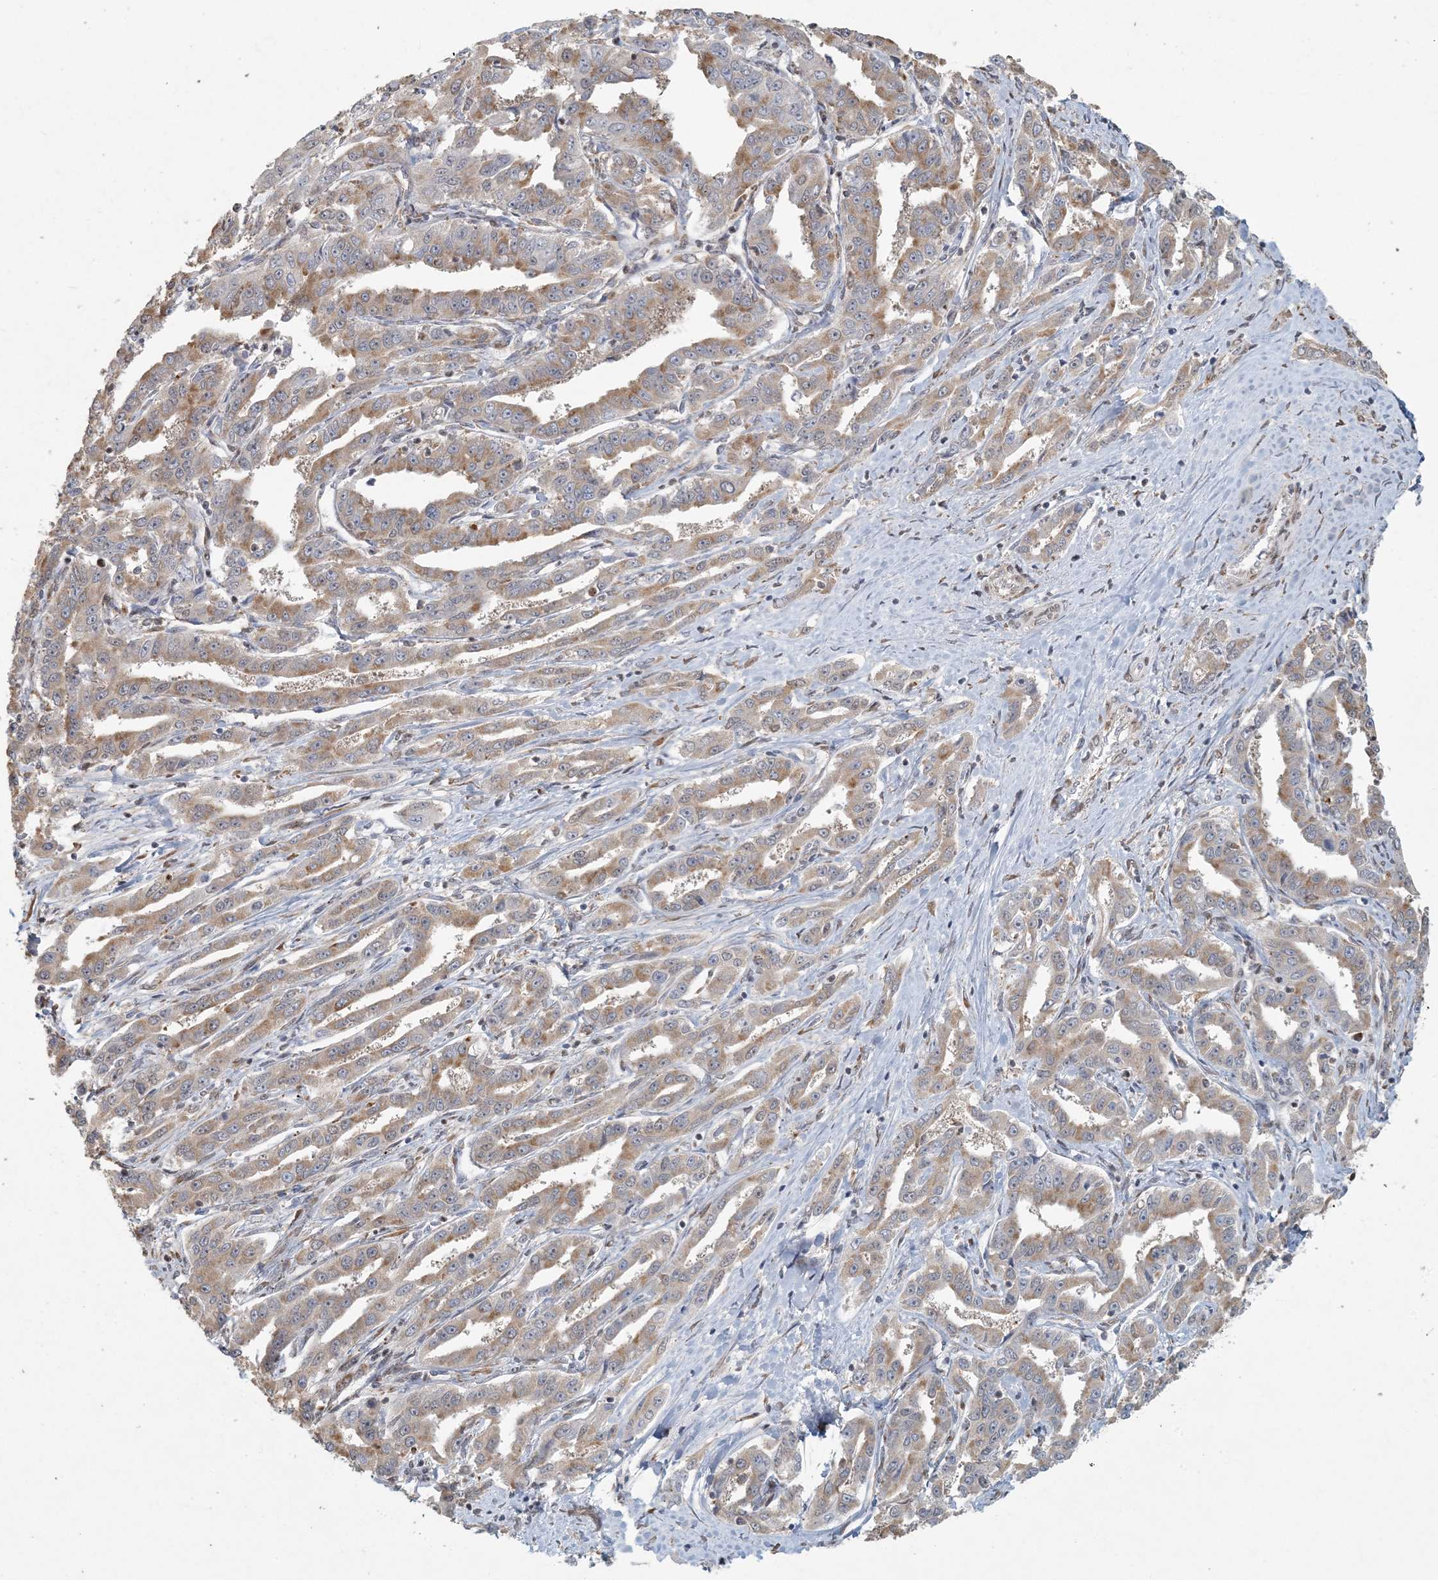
{"staining": {"intensity": "moderate", "quantity": "25%-75%", "location": "cytoplasmic/membranous"}, "tissue": "liver cancer", "cell_type": "Tumor cells", "image_type": "cancer", "snomed": [{"axis": "morphology", "description": "Cholangiocarcinoma"}, {"axis": "topography", "description": "Liver"}], "caption": "Immunohistochemical staining of human liver cancer exhibits medium levels of moderate cytoplasmic/membranous staining in approximately 25%-75% of tumor cells.", "gene": "AK9", "patient": {"sex": "male", "age": 59}}